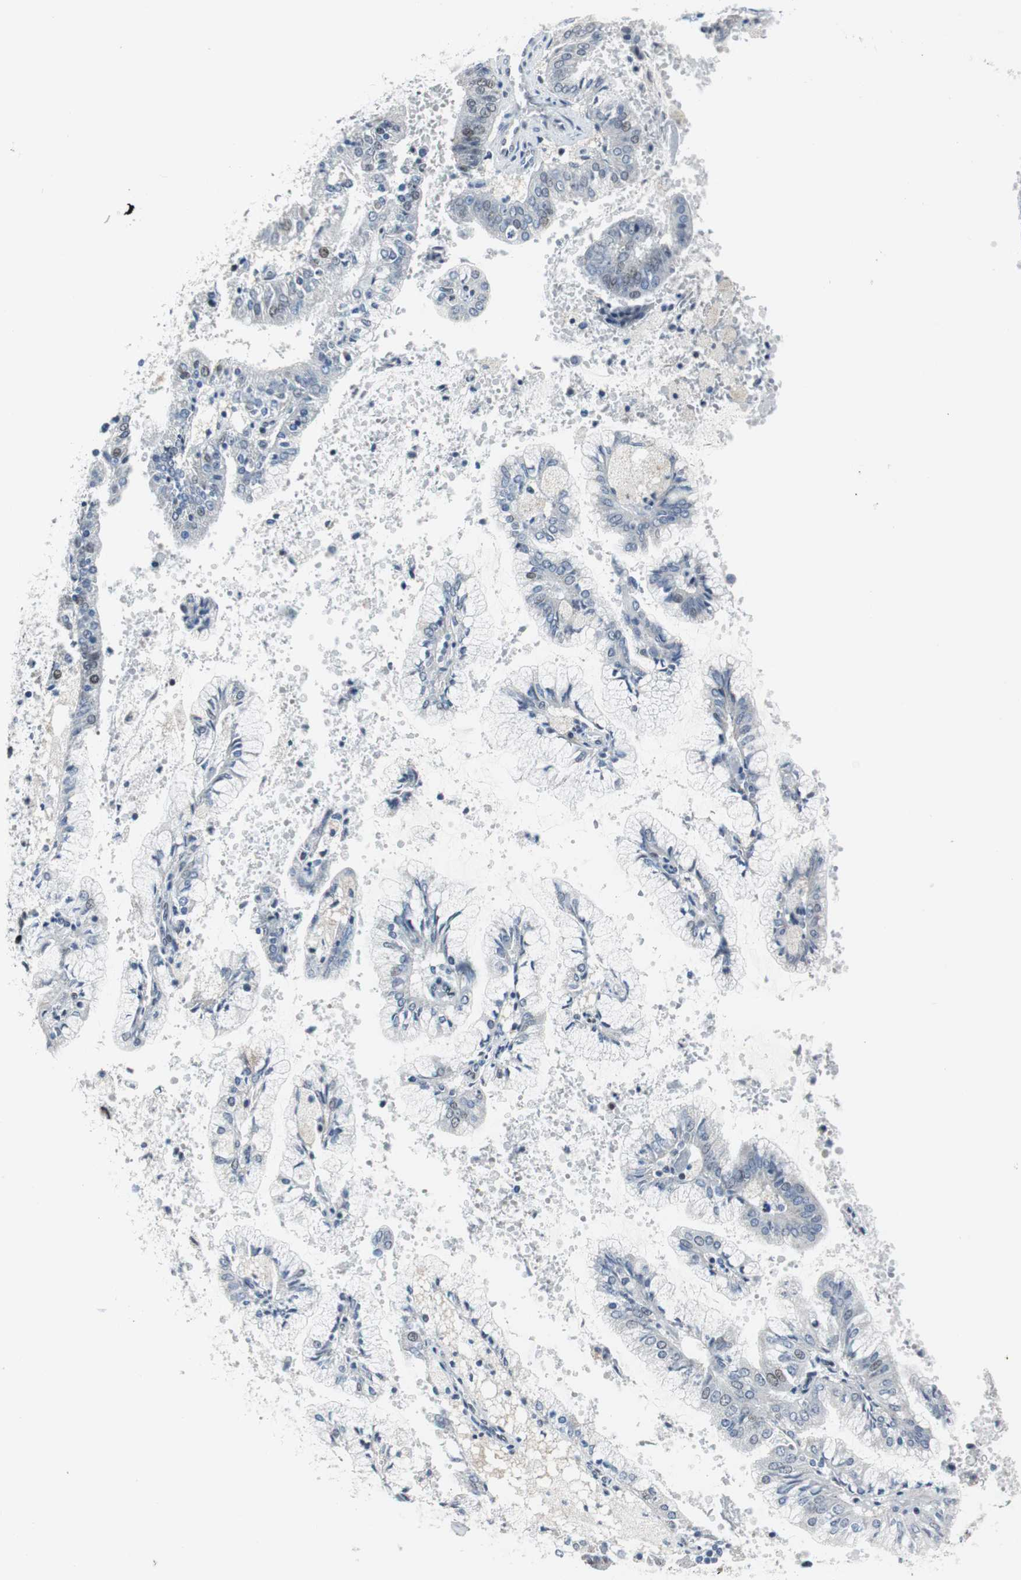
{"staining": {"intensity": "weak", "quantity": "<25%", "location": "nuclear"}, "tissue": "endometrial cancer", "cell_type": "Tumor cells", "image_type": "cancer", "snomed": [{"axis": "morphology", "description": "Adenocarcinoma, NOS"}, {"axis": "topography", "description": "Endometrium"}], "caption": "IHC photomicrograph of human endometrial adenocarcinoma stained for a protein (brown), which shows no positivity in tumor cells.", "gene": "MTA1", "patient": {"sex": "female", "age": 63}}